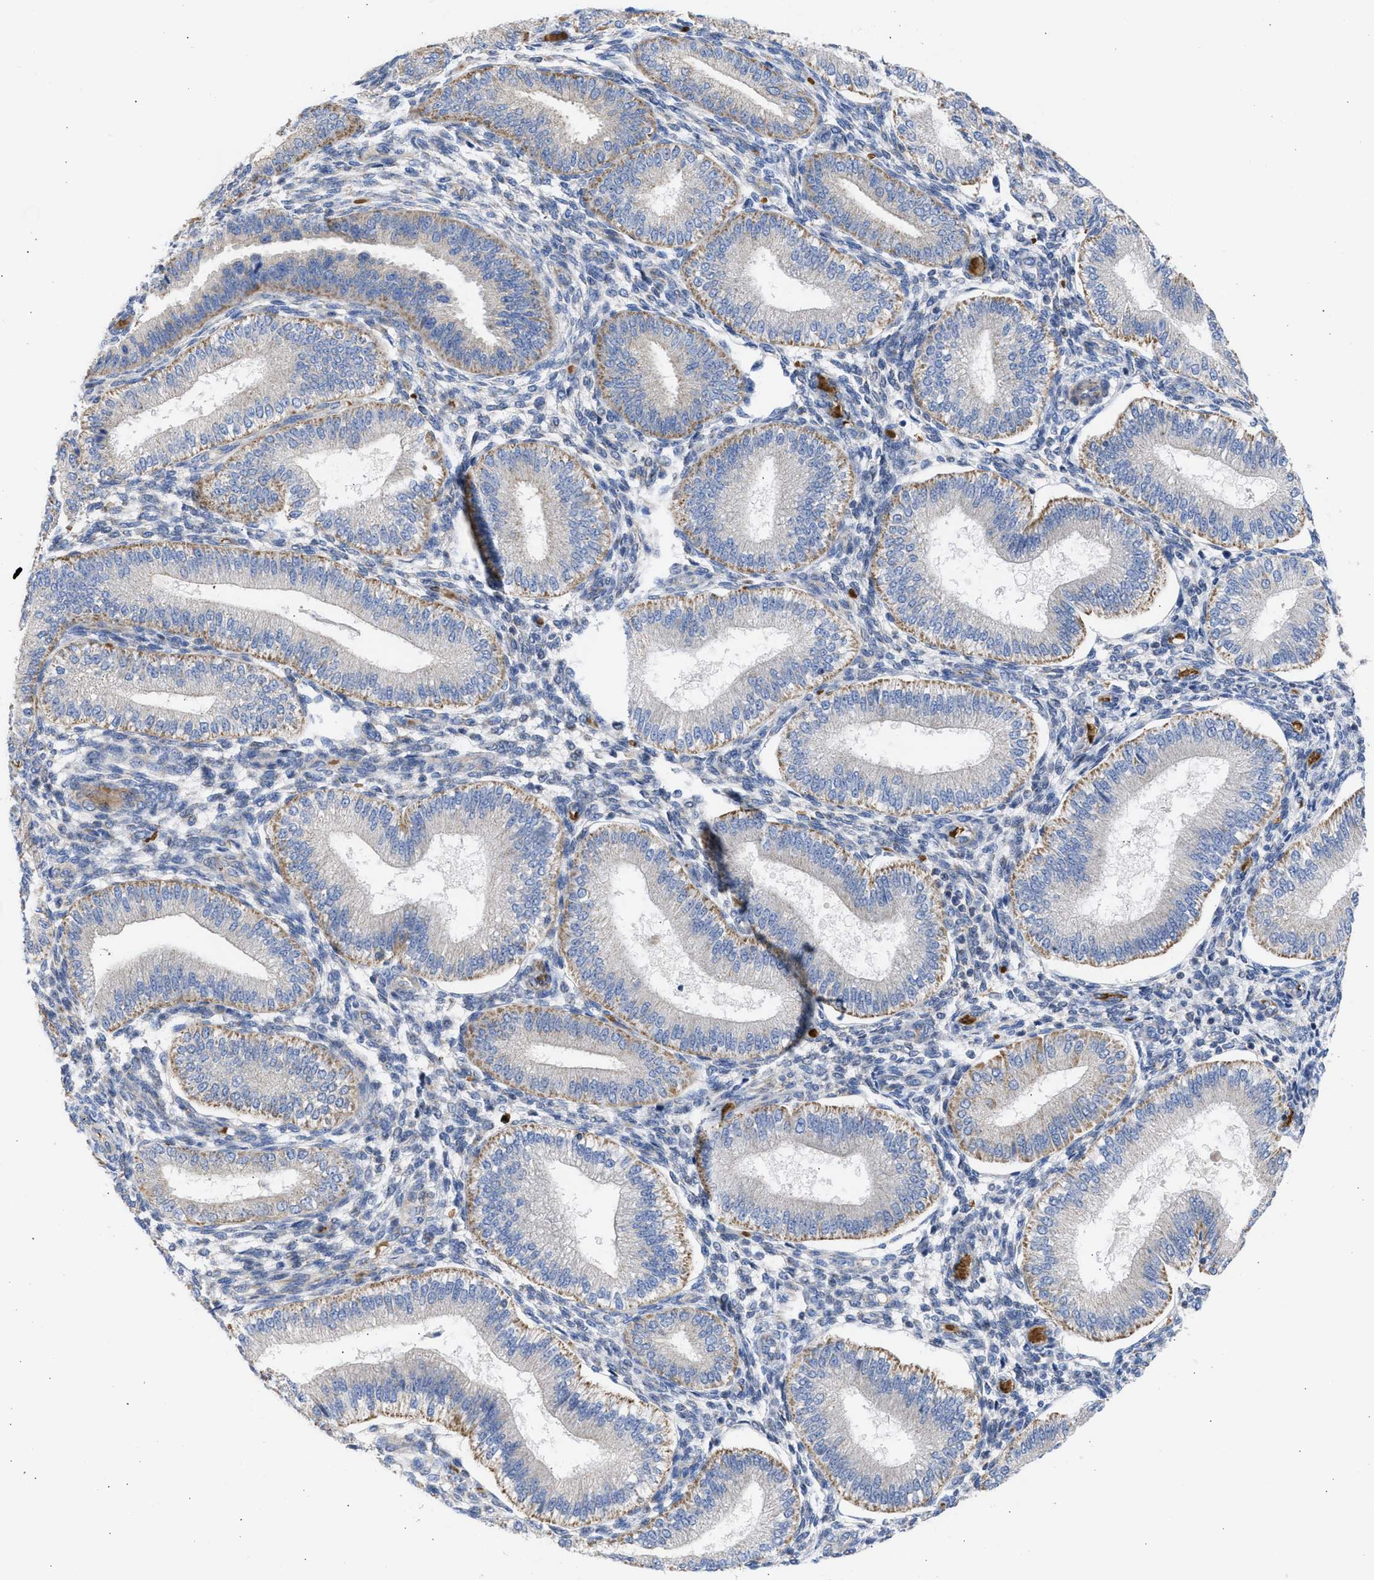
{"staining": {"intensity": "weak", "quantity": "<25%", "location": "cytoplasmic/membranous"}, "tissue": "endometrium", "cell_type": "Cells in endometrial stroma", "image_type": "normal", "snomed": [{"axis": "morphology", "description": "Normal tissue, NOS"}, {"axis": "topography", "description": "Endometrium"}], "caption": "High power microscopy photomicrograph of an immunohistochemistry histopathology image of normal endometrium, revealing no significant expression in cells in endometrial stroma.", "gene": "BTG3", "patient": {"sex": "female", "age": 39}}